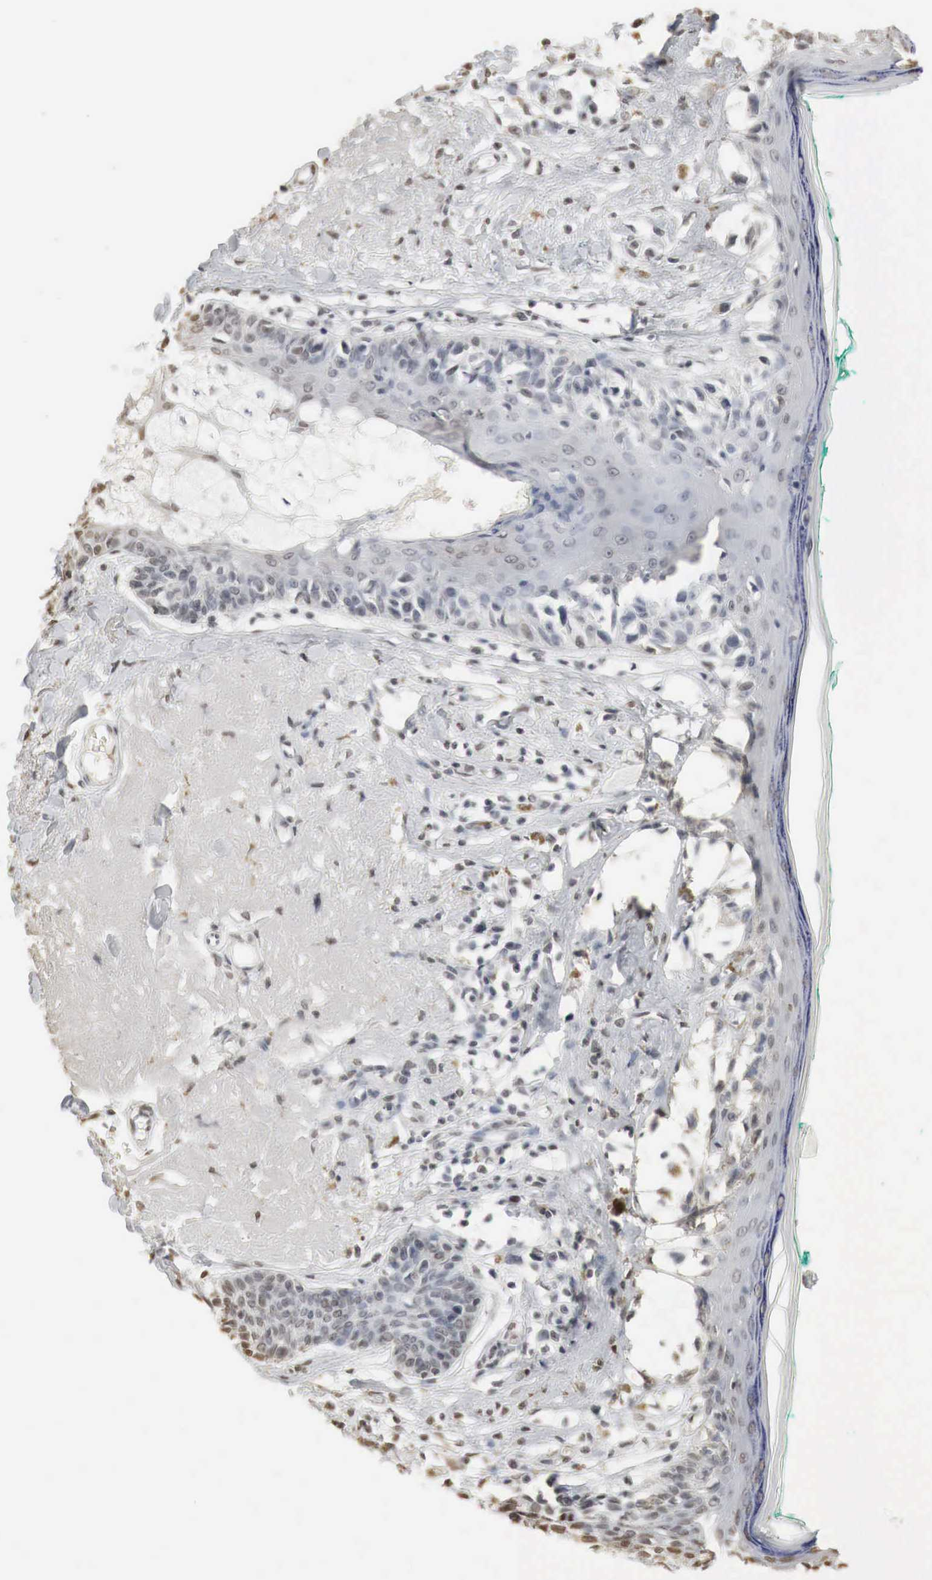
{"staining": {"intensity": "weak", "quantity": "<25%", "location": "nuclear"}, "tissue": "melanoma", "cell_type": "Tumor cells", "image_type": "cancer", "snomed": [{"axis": "morphology", "description": "Malignant melanoma, NOS"}, {"axis": "topography", "description": "Skin"}], "caption": "A micrograph of melanoma stained for a protein demonstrates no brown staining in tumor cells.", "gene": "ERBB4", "patient": {"sex": "male", "age": 80}}